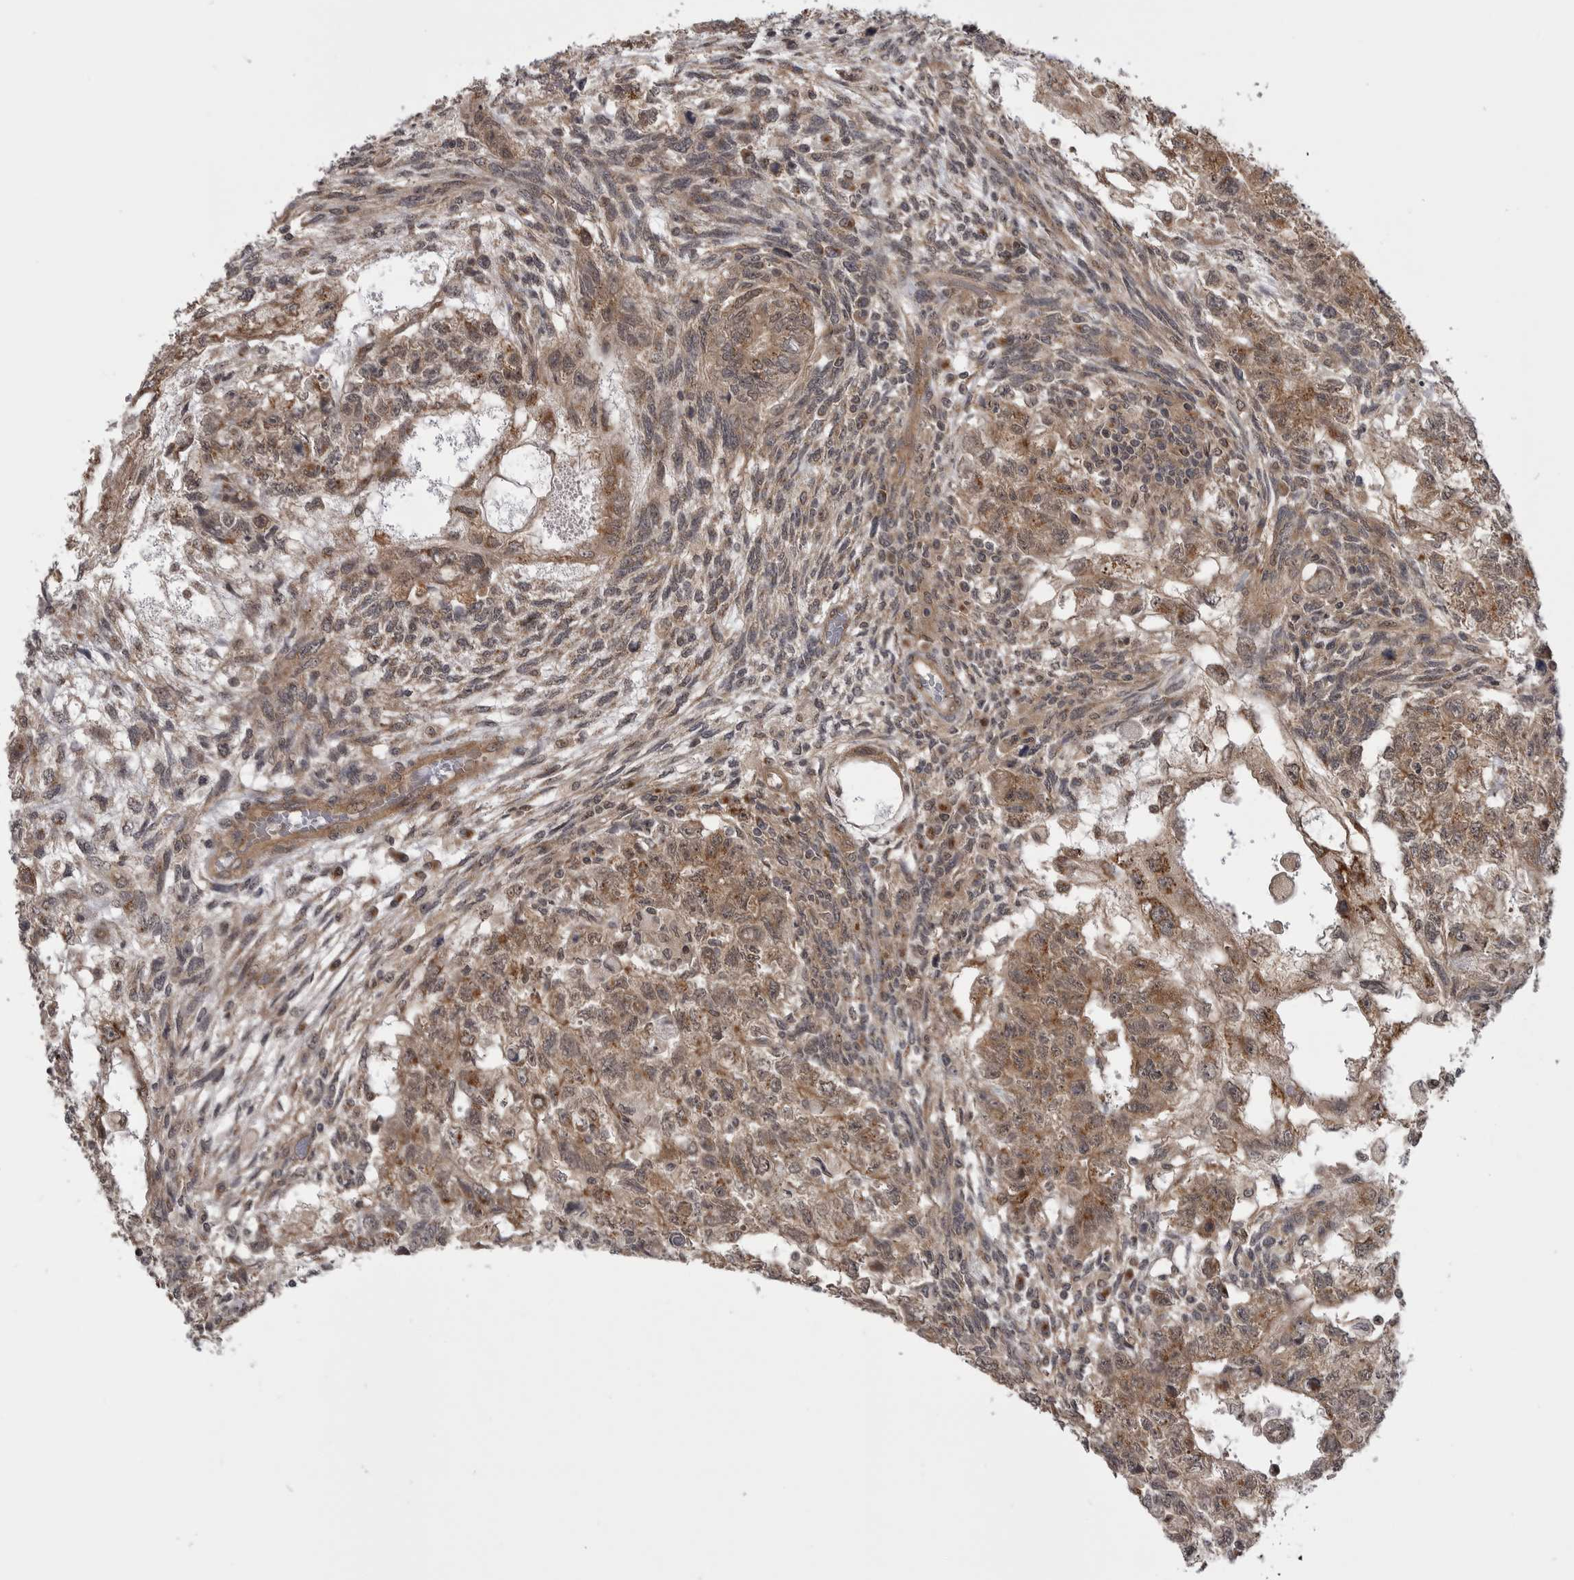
{"staining": {"intensity": "moderate", "quantity": ">75%", "location": "cytoplasmic/membranous"}, "tissue": "testis cancer", "cell_type": "Tumor cells", "image_type": "cancer", "snomed": [{"axis": "morphology", "description": "Normal tissue, NOS"}, {"axis": "morphology", "description": "Carcinoma, Embryonal, NOS"}, {"axis": "topography", "description": "Testis"}], "caption": "Approximately >75% of tumor cells in human testis embryonal carcinoma reveal moderate cytoplasmic/membranous protein expression as visualized by brown immunohistochemical staining.", "gene": "PDCL", "patient": {"sex": "male", "age": 36}}